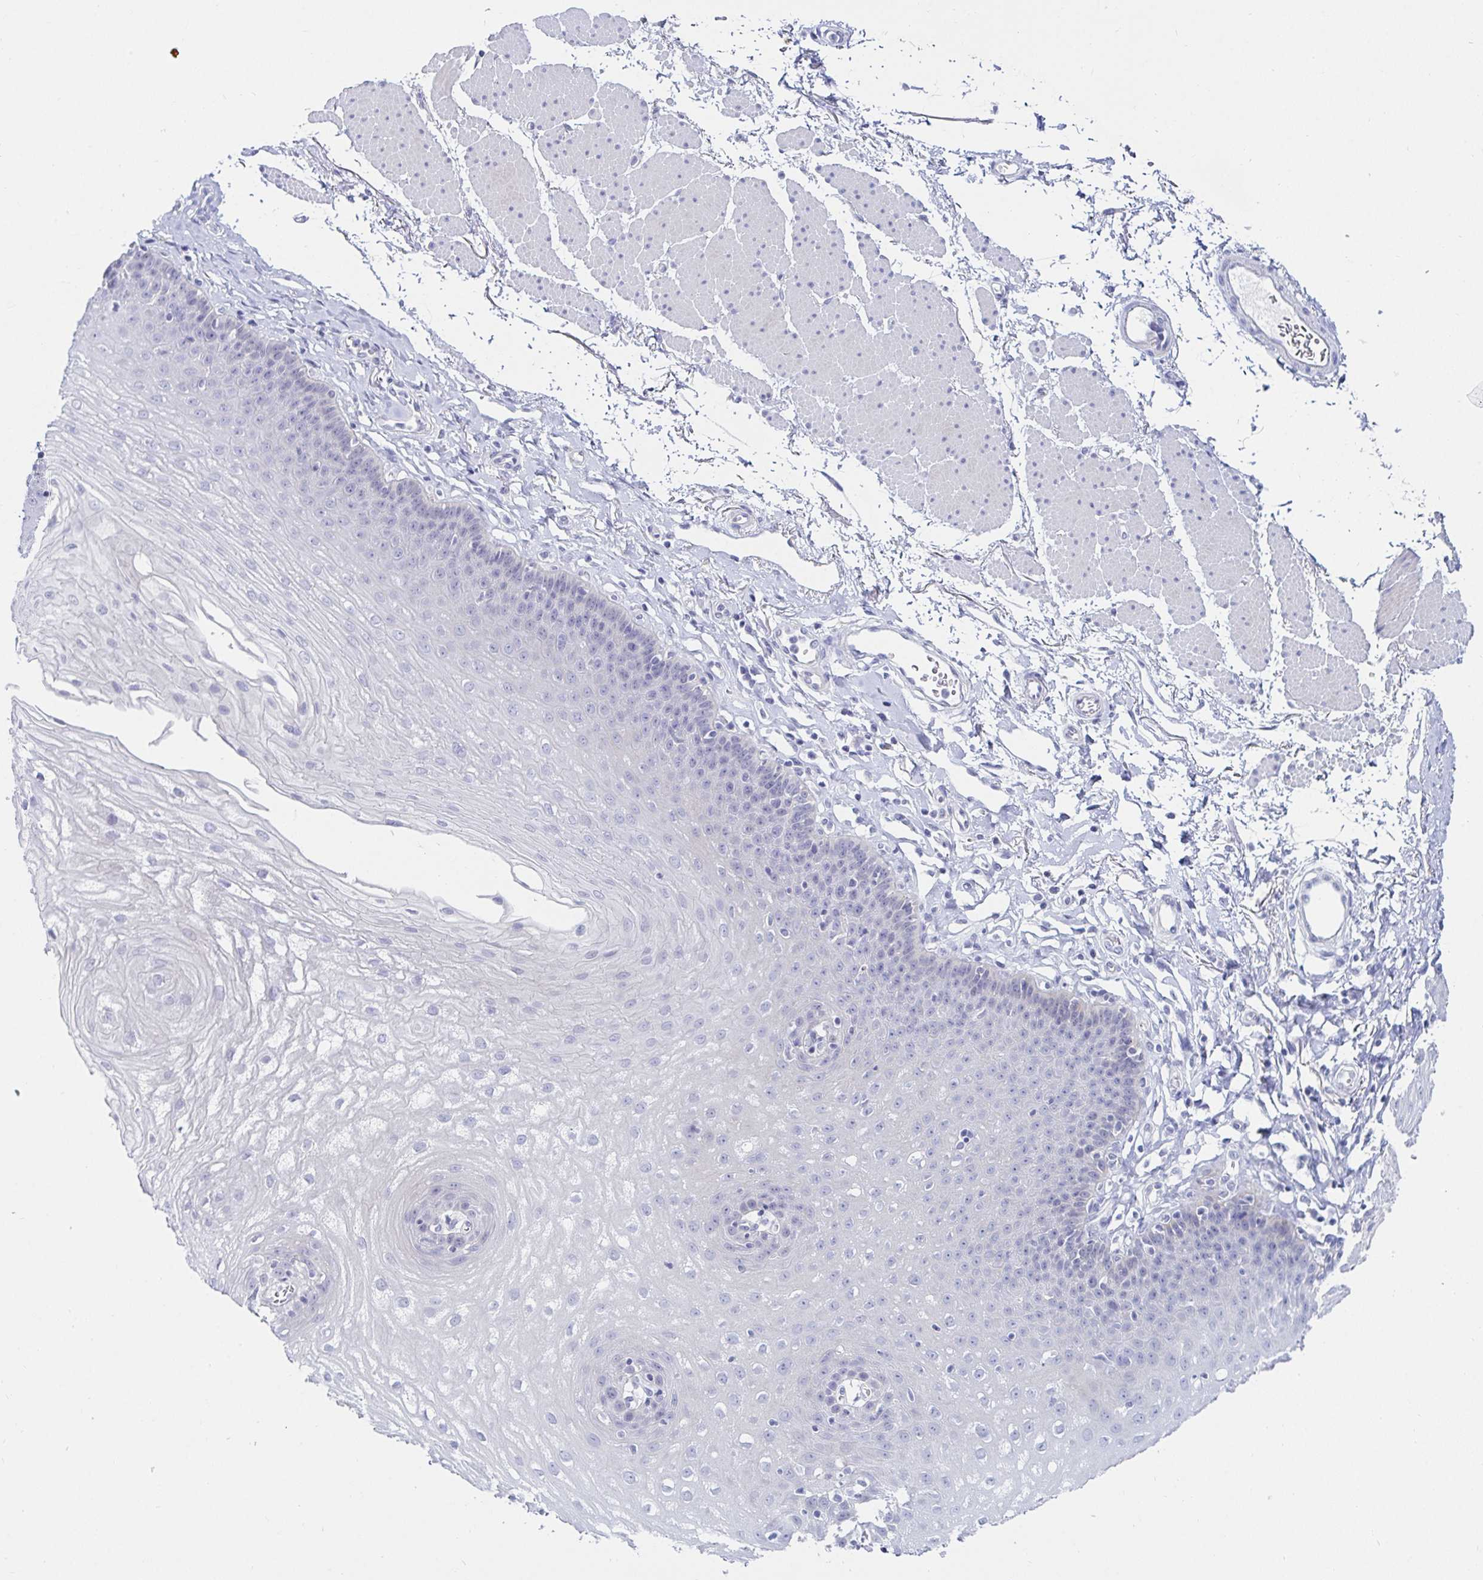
{"staining": {"intensity": "negative", "quantity": "none", "location": "none"}, "tissue": "esophagus", "cell_type": "Squamous epithelial cells", "image_type": "normal", "snomed": [{"axis": "morphology", "description": "Normal tissue, NOS"}, {"axis": "topography", "description": "Esophagus"}], "caption": "Benign esophagus was stained to show a protein in brown. There is no significant expression in squamous epithelial cells. (DAB IHC with hematoxylin counter stain).", "gene": "OR10K1", "patient": {"sex": "female", "age": 81}}